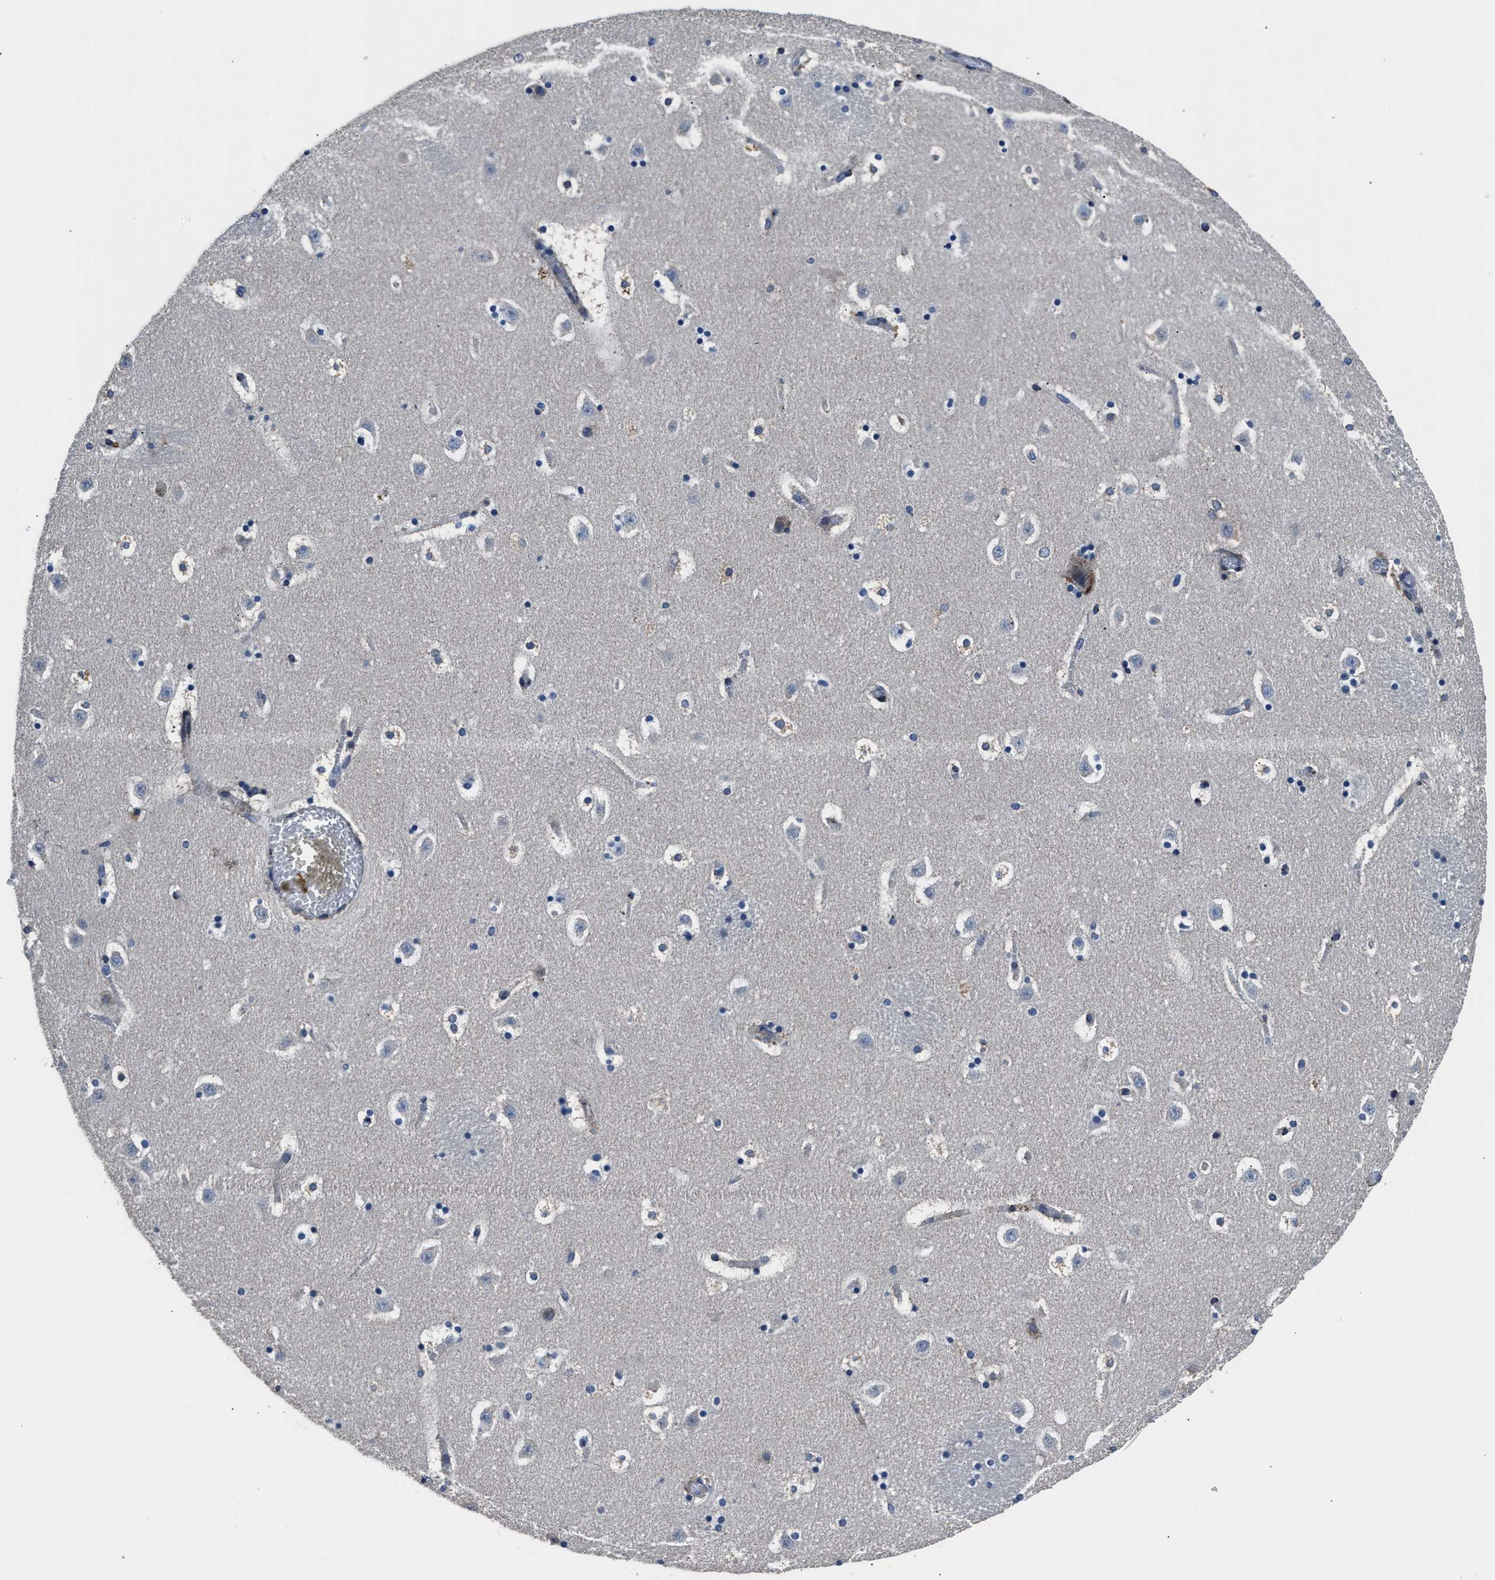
{"staining": {"intensity": "negative", "quantity": "none", "location": "none"}, "tissue": "caudate", "cell_type": "Glial cells", "image_type": "normal", "snomed": [{"axis": "morphology", "description": "Normal tissue, NOS"}, {"axis": "topography", "description": "Lateral ventricle wall"}], "caption": "There is no significant expression in glial cells of caudate. (Brightfield microscopy of DAB (3,3'-diaminobenzidine) IHC at high magnification).", "gene": "DNAJC24", "patient": {"sex": "male", "age": 45}}